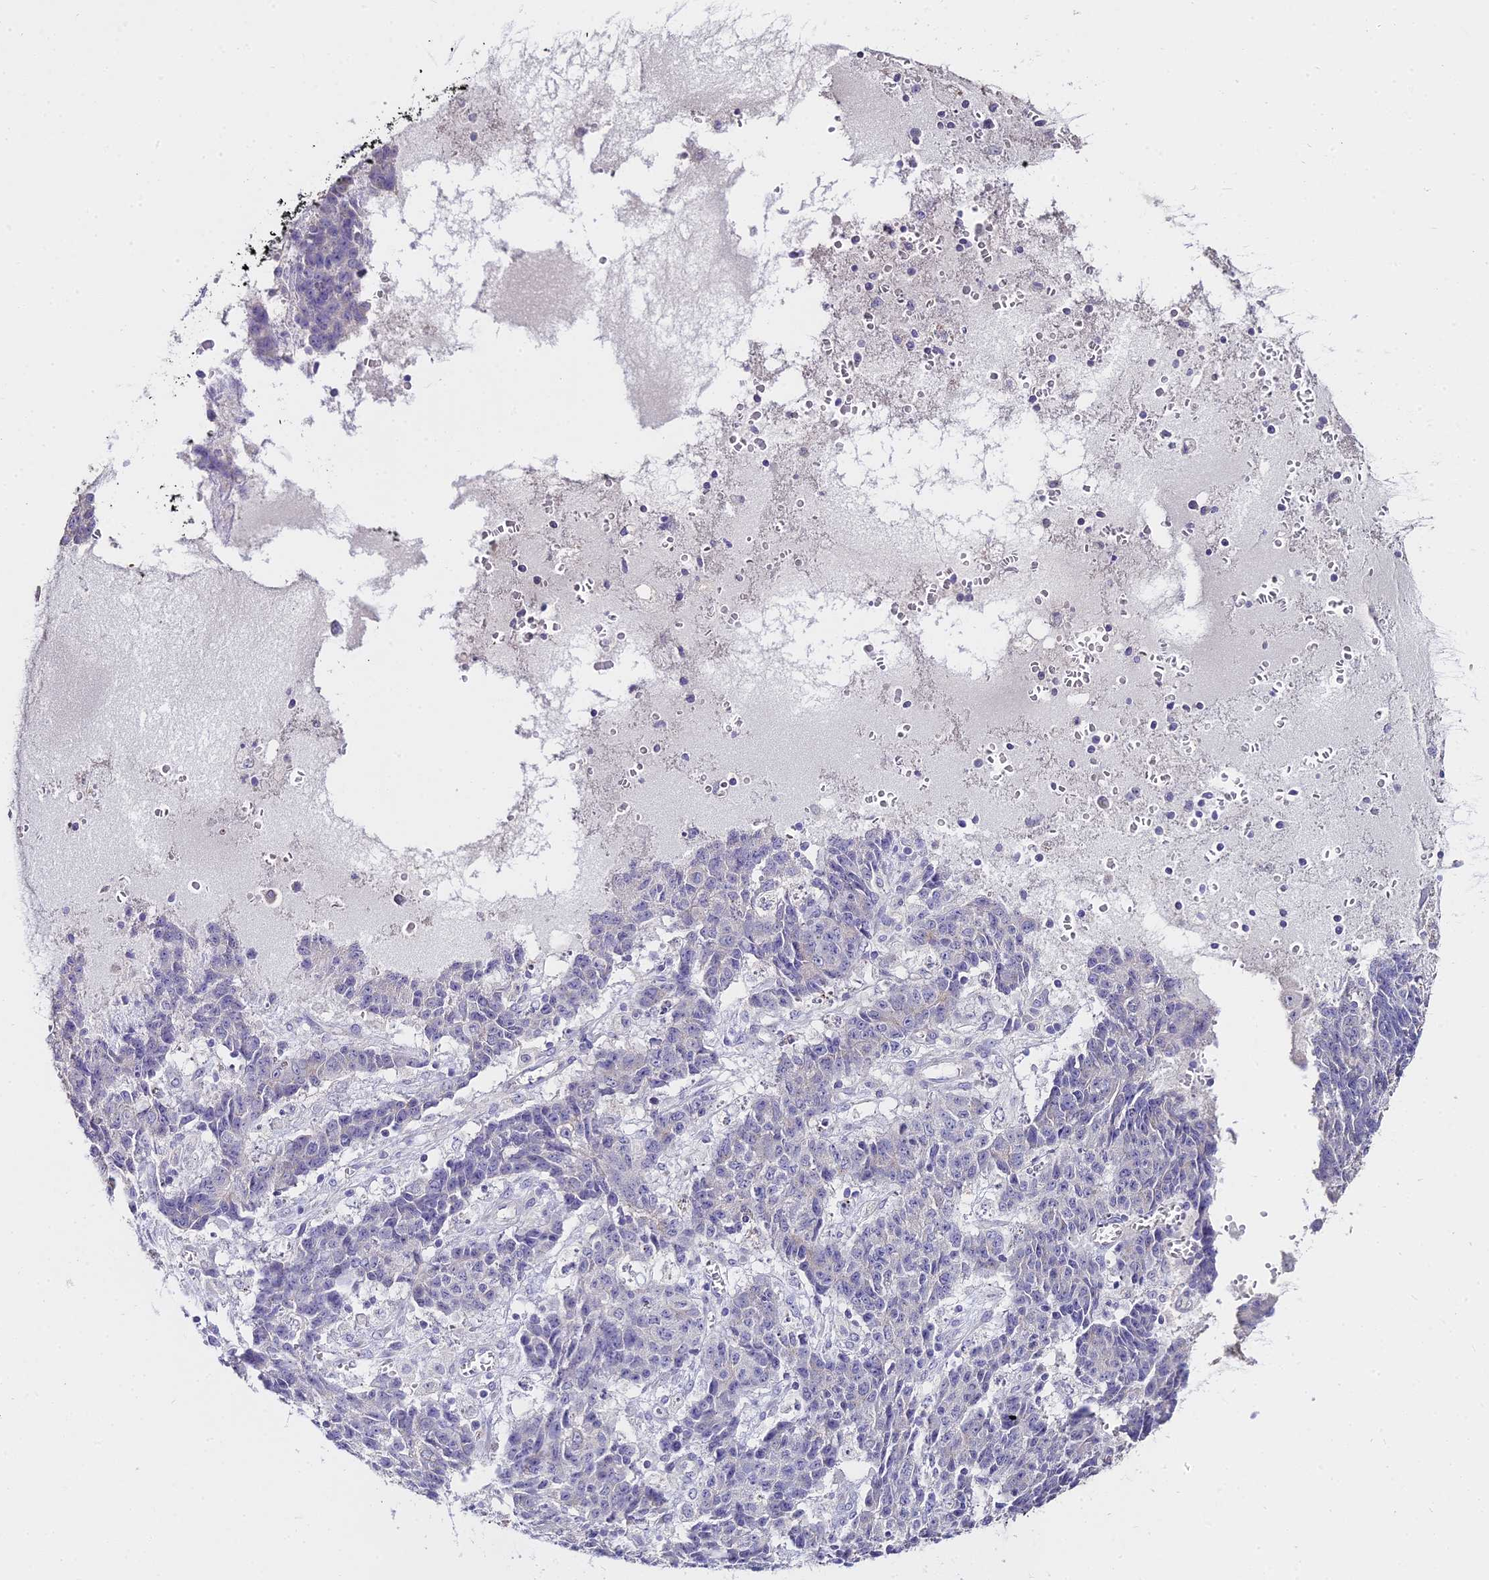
{"staining": {"intensity": "negative", "quantity": "none", "location": "none"}, "tissue": "ovarian cancer", "cell_type": "Tumor cells", "image_type": "cancer", "snomed": [{"axis": "morphology", "description": "Carcinoma, endometroid"}, {"axis": "topography", "description": "Ovary"}], "caption": "Immunohistochemistry (IHC) histopathology image of neoplastic tissue: ovarian endometroid carcinoma stained with DAB shows no significant protein positivity in tumor cells.", "gene": "GLYAT", "patient": {"sex": "female", "age": 42}}